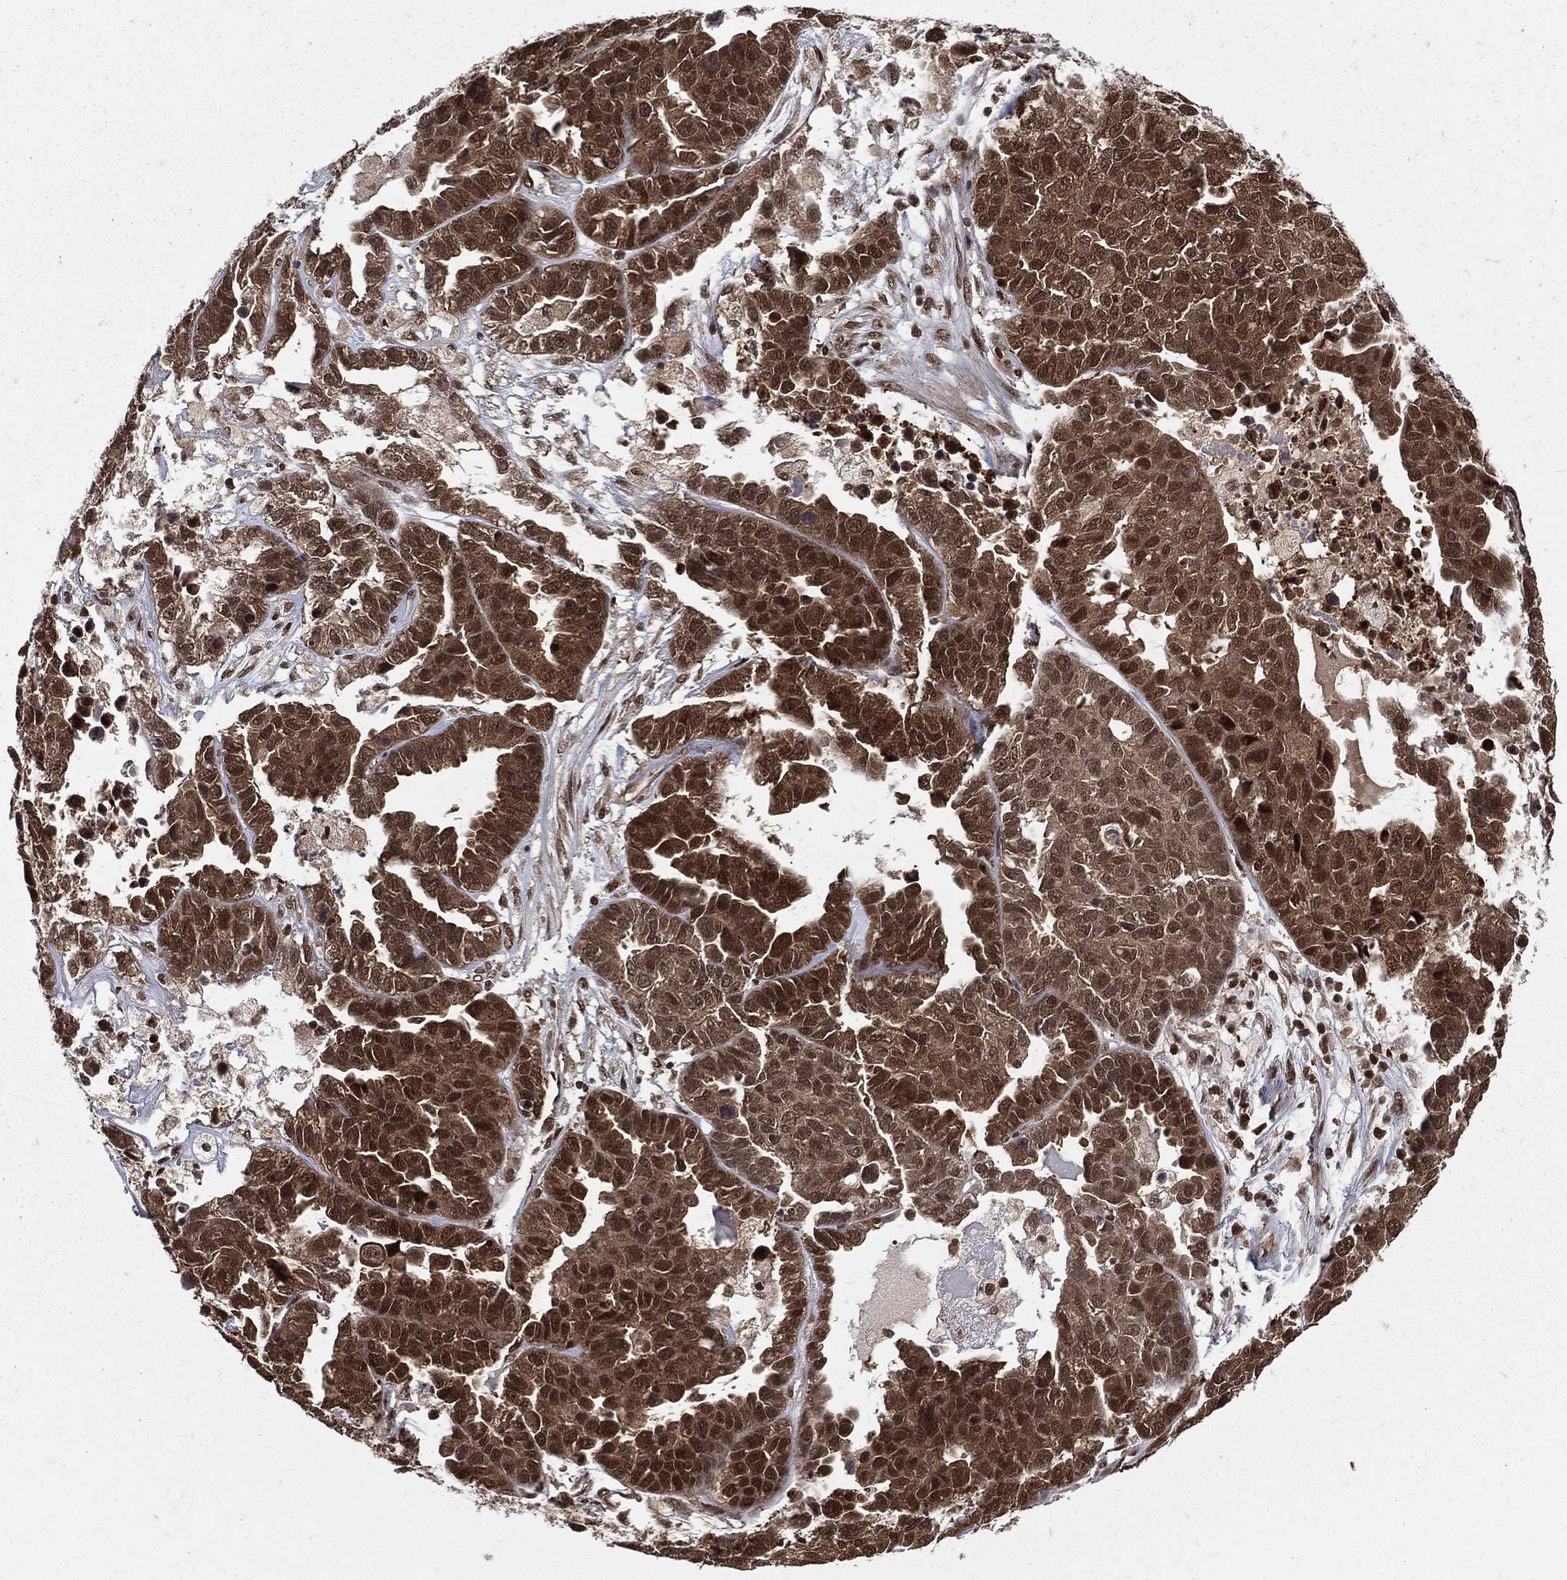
{"staining": {"intensity": "moderate", "quantity": ">75%", "location": "cytoplasmic/membranous,nuclear"}, "tissue": "ovarian cancer", "cell_type": "Tumor cells", "image_type": "cancer", "snomed": [{"axis": "morphology", "description": "Cystadenocarcinoma, serous, NOS"}, {"axis": "topography", "description": "Ovary"}], "caption": "Protein expression analysis of human ovarian cancer (serous cystadenocarcinoma) reveals moderate cytoplasmic/membranous and nuclear staining in approximately >75% of tumor cells.", "gene": "COPS4", "patient": {"sex": "female", "age": 87}}